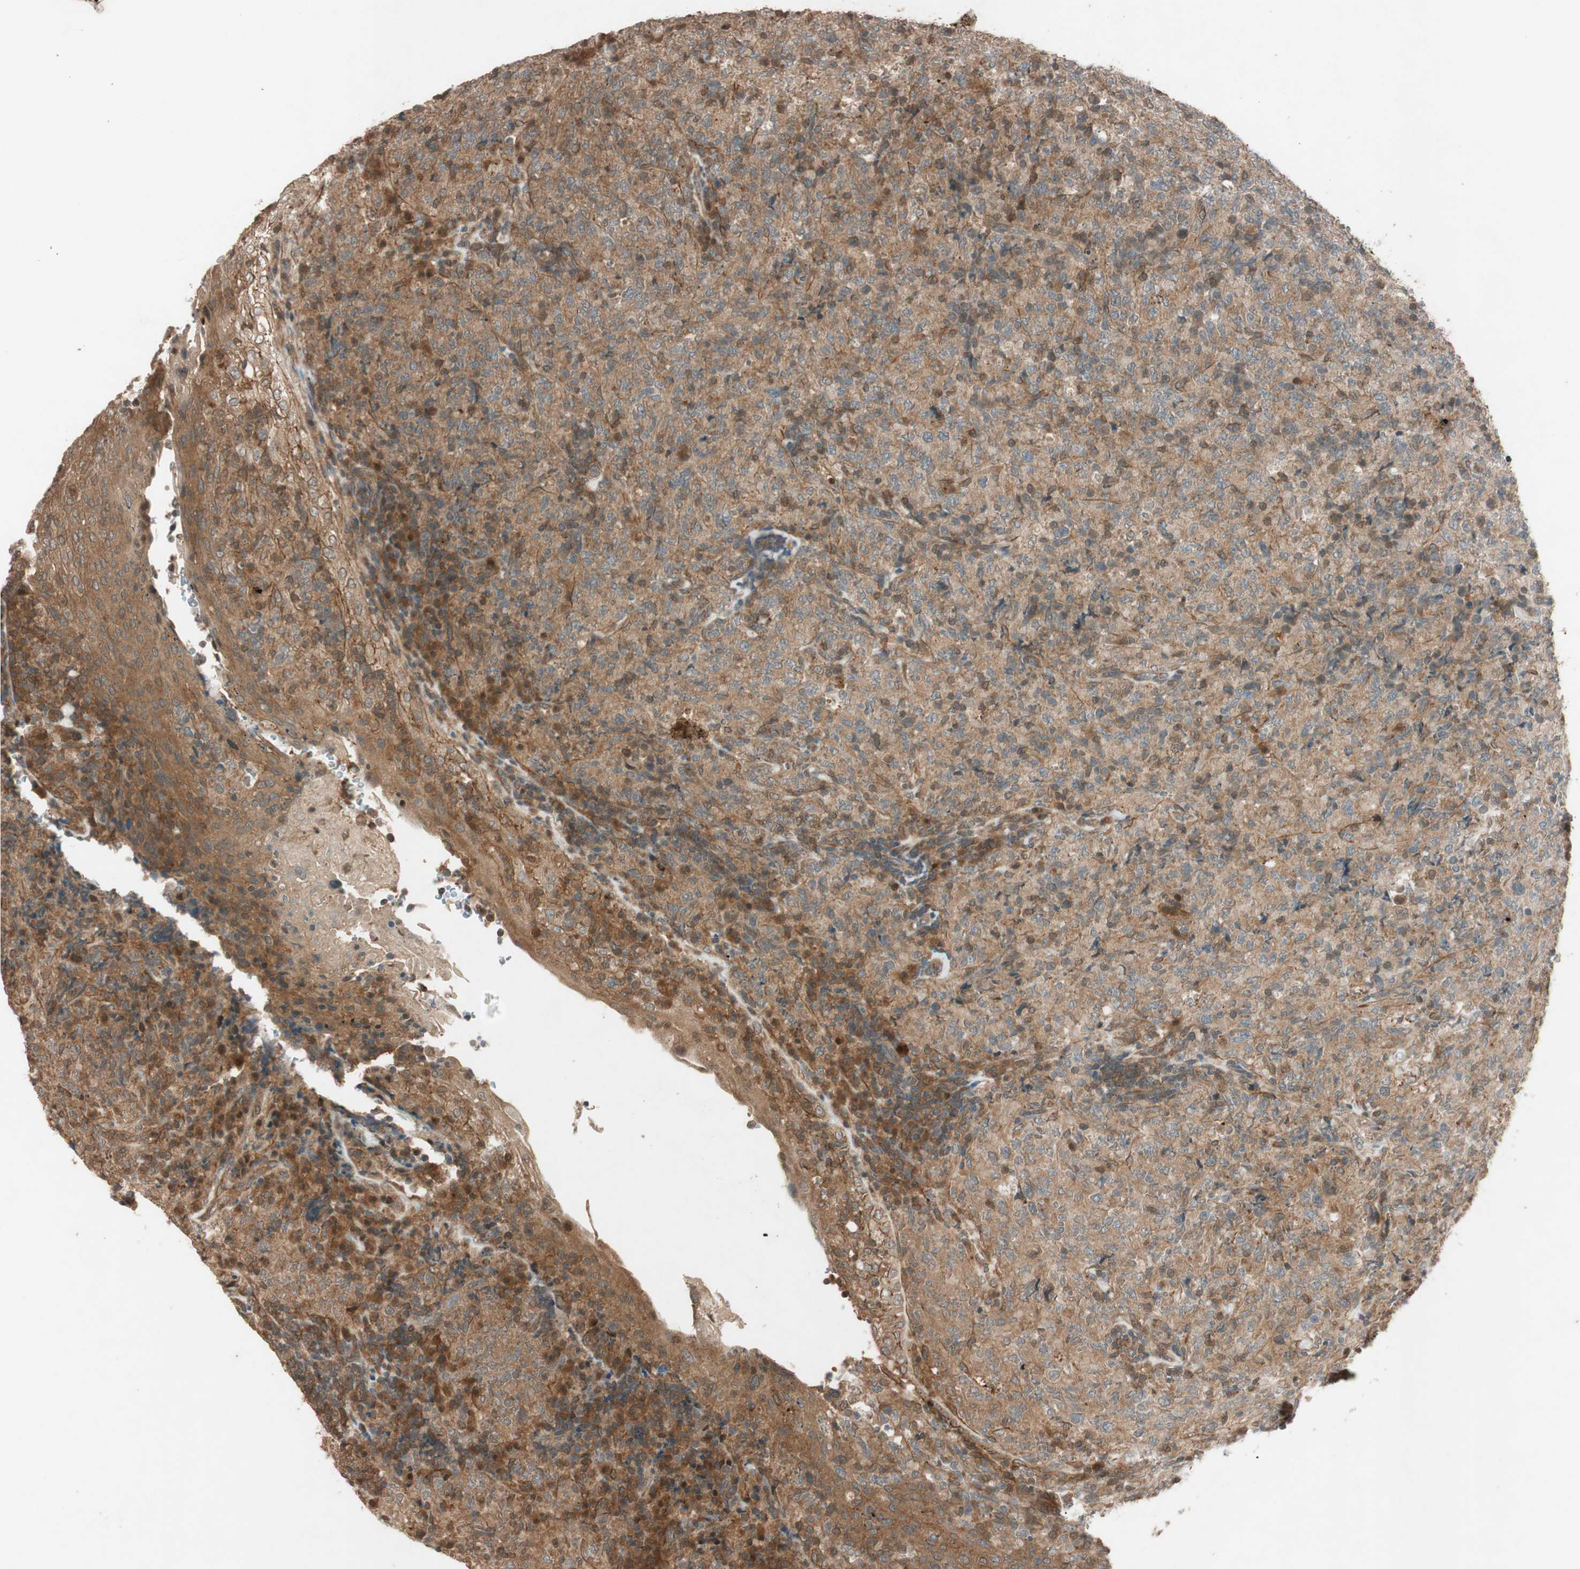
{"staining": {"intensity": "moderate", "quantity": ">75%", "location": "cytoplasmic/membranous"}, "tissue": "lymphoma", "cell_type": "Tumor cells", "image_type": "cancer", "snomed": [{"axis": "morphology", "description": "Malignant lymphoma, non-Hodgkin's type, High grade"}, {"axis": "topography", "description": "Tonsil"}], "caption": "Protein analysis of malignant lymphoma, non-Hodgkin's type (high-grade) tissue reveals moderate cytoplasmic/membranous expression in about >75% of tumor cells.", "gene": "EPHA8", "patient": {"sex": "female", "age": 36}}